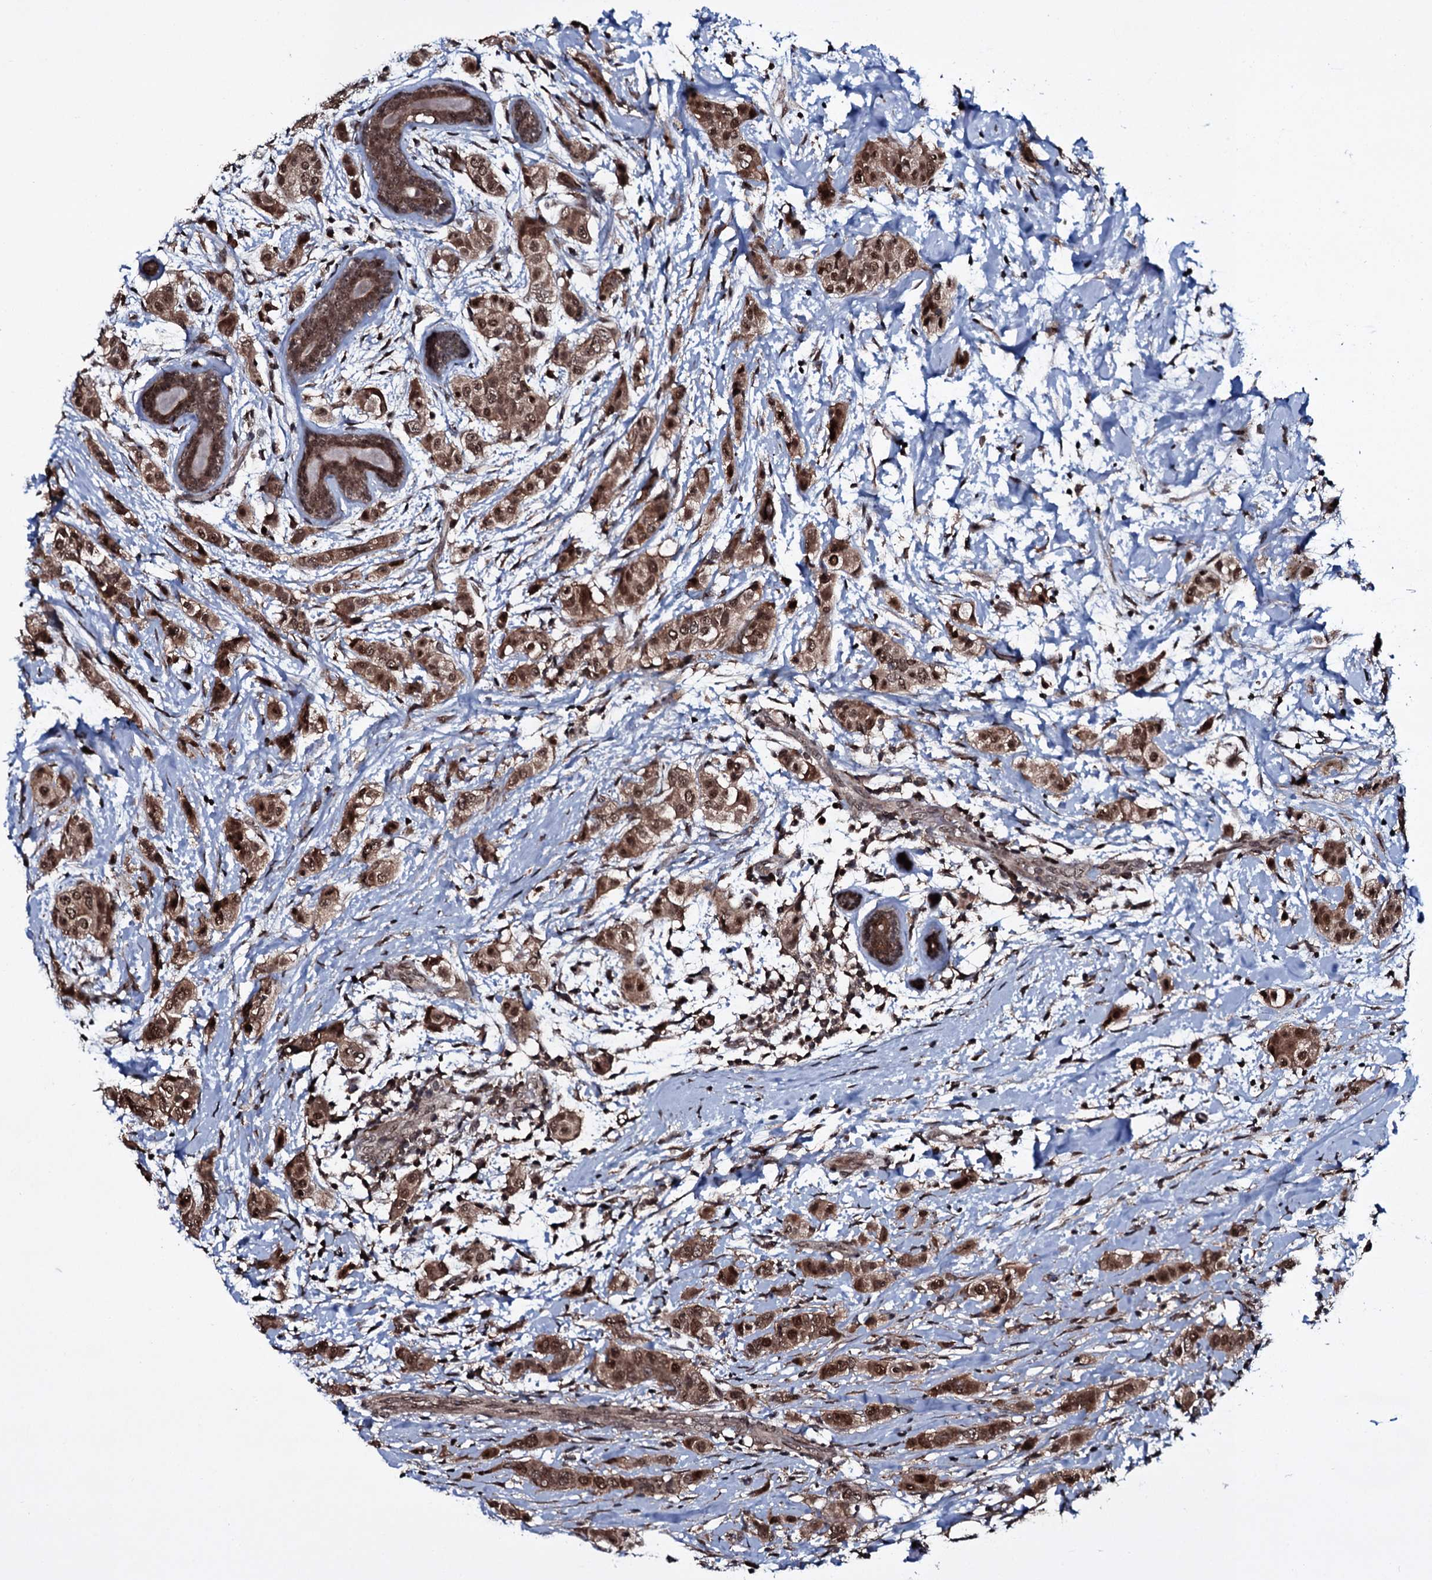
{"staining": {"intensity": "moderate", "quantity": ">75%", "location": "cytoplasmic/membranous,nuclear"}, "tissue": "breast cancer", "cell_type": "Tumor cells", "image_type": "cancer", "snomed": [{"axis": "morphology", "description": "Lobular carcinoma"}, {"axis": "topography", "description": "Breast"}], "caption": "Immunohistochemical staining of breast cancer shows medium levels of moderate cytoplasmic/membranous and nuclear protein staining in about >75% of tumor cells.", "gene": "HDDC3", "patient": {"sex": "female", "age": 51}}